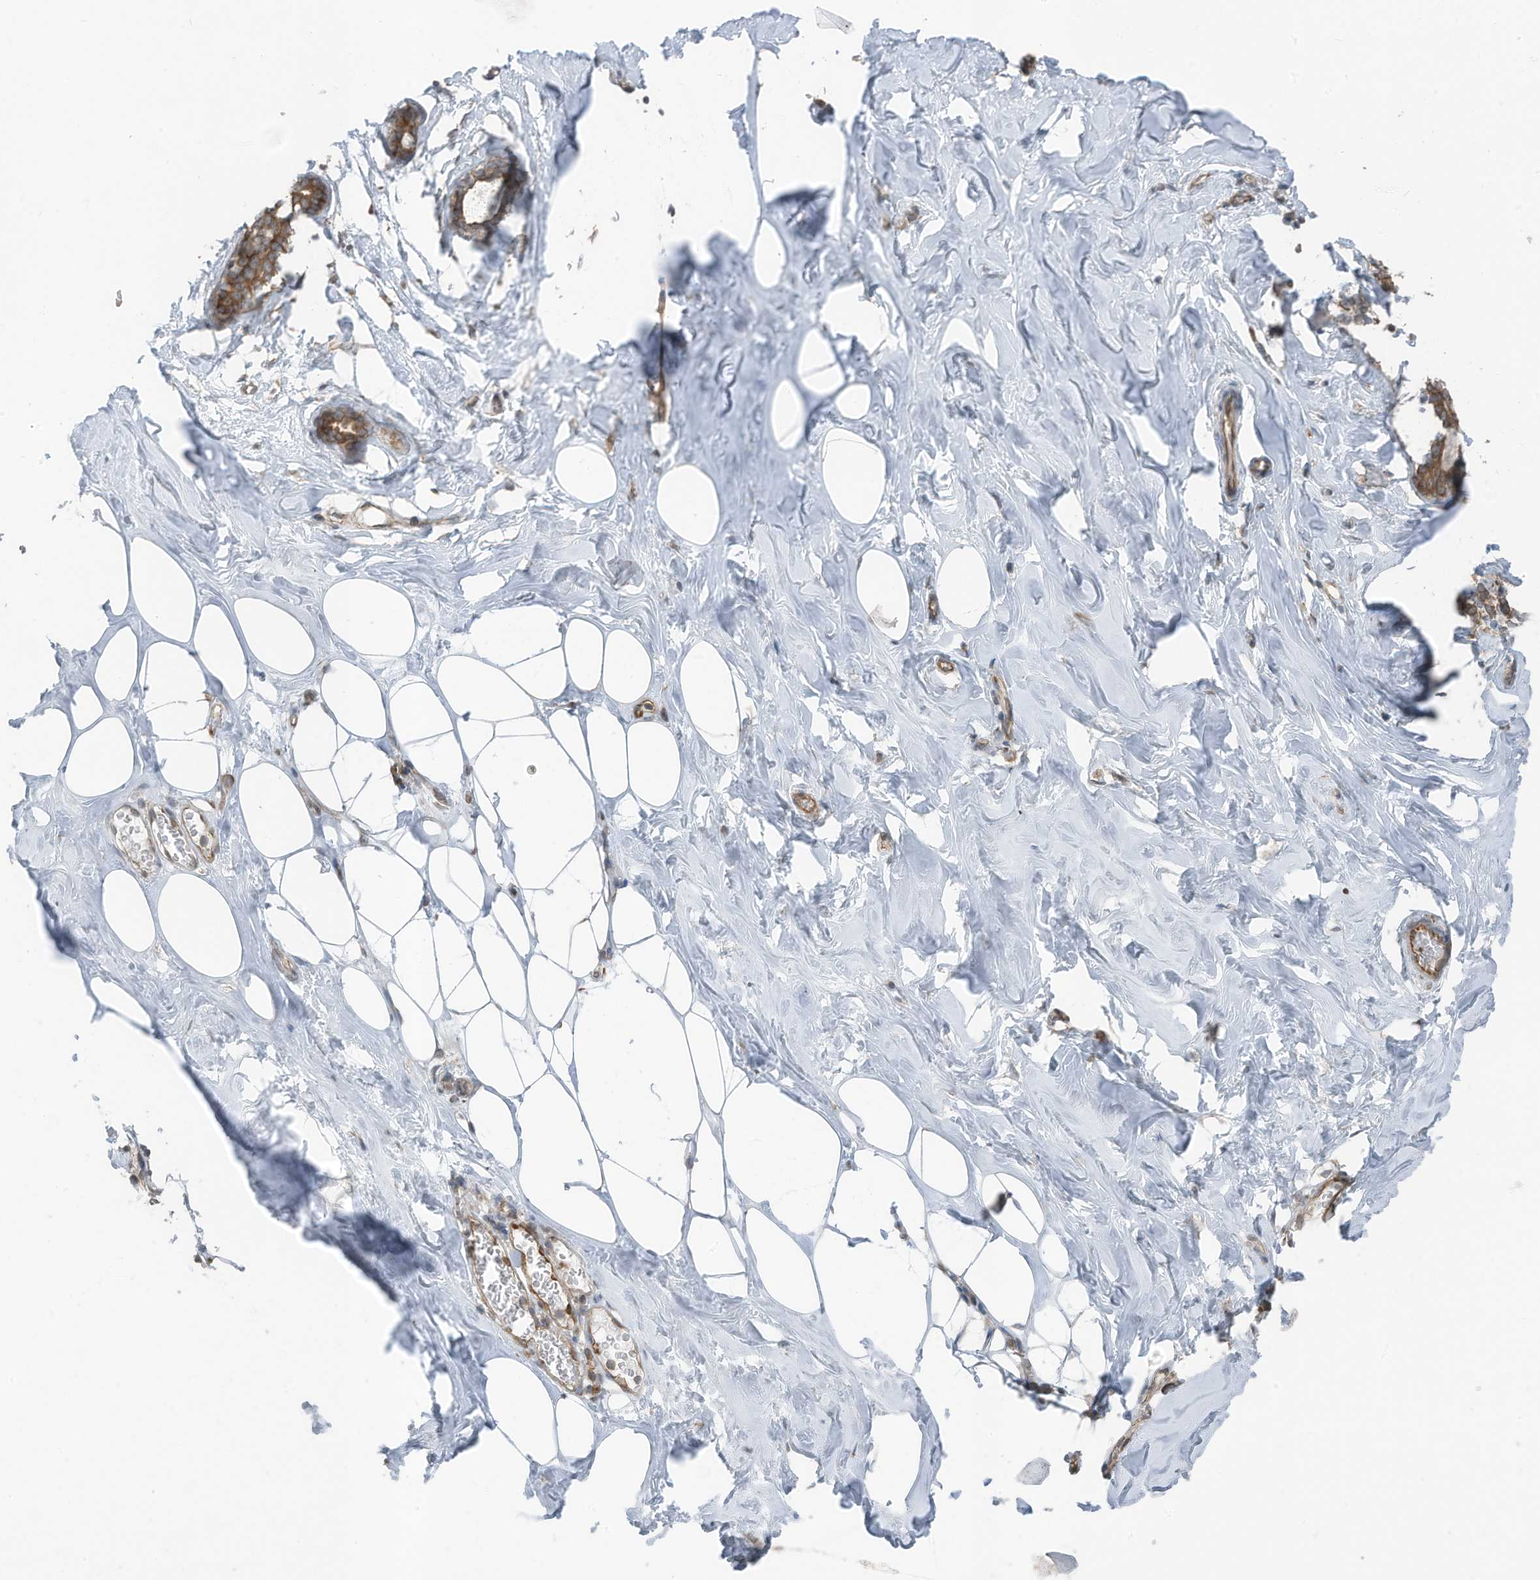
{"staining": {"intensity": "negative", "quantity": "none", "location": "none"}, "tissue": "adipose tissue", "cell_type": "Adipocytes", "image_type": "normal", "snomed": [{"axis": "morphology", "description": "Normal tissue, NOS"}, {"axis": "morphology", "description": "Fibrosis, NOS"}, {"axis": "topography", "description": "Breast"}, {"axis": "topography", "description": "Adipose tissue"}], "caption": "Immunohistochemistry histopathology image of normal adipose tissue: adipose tissue stained with DAB (3,3'-diaminobenzidine) shows no significant protein expression in adipocytes. The staining is performed using DAB brown chromogen with nuclei counter-stained in using hematoxylin.", "gene": "TXNDC9", "patient": {"sex": "female", "age": 39}}